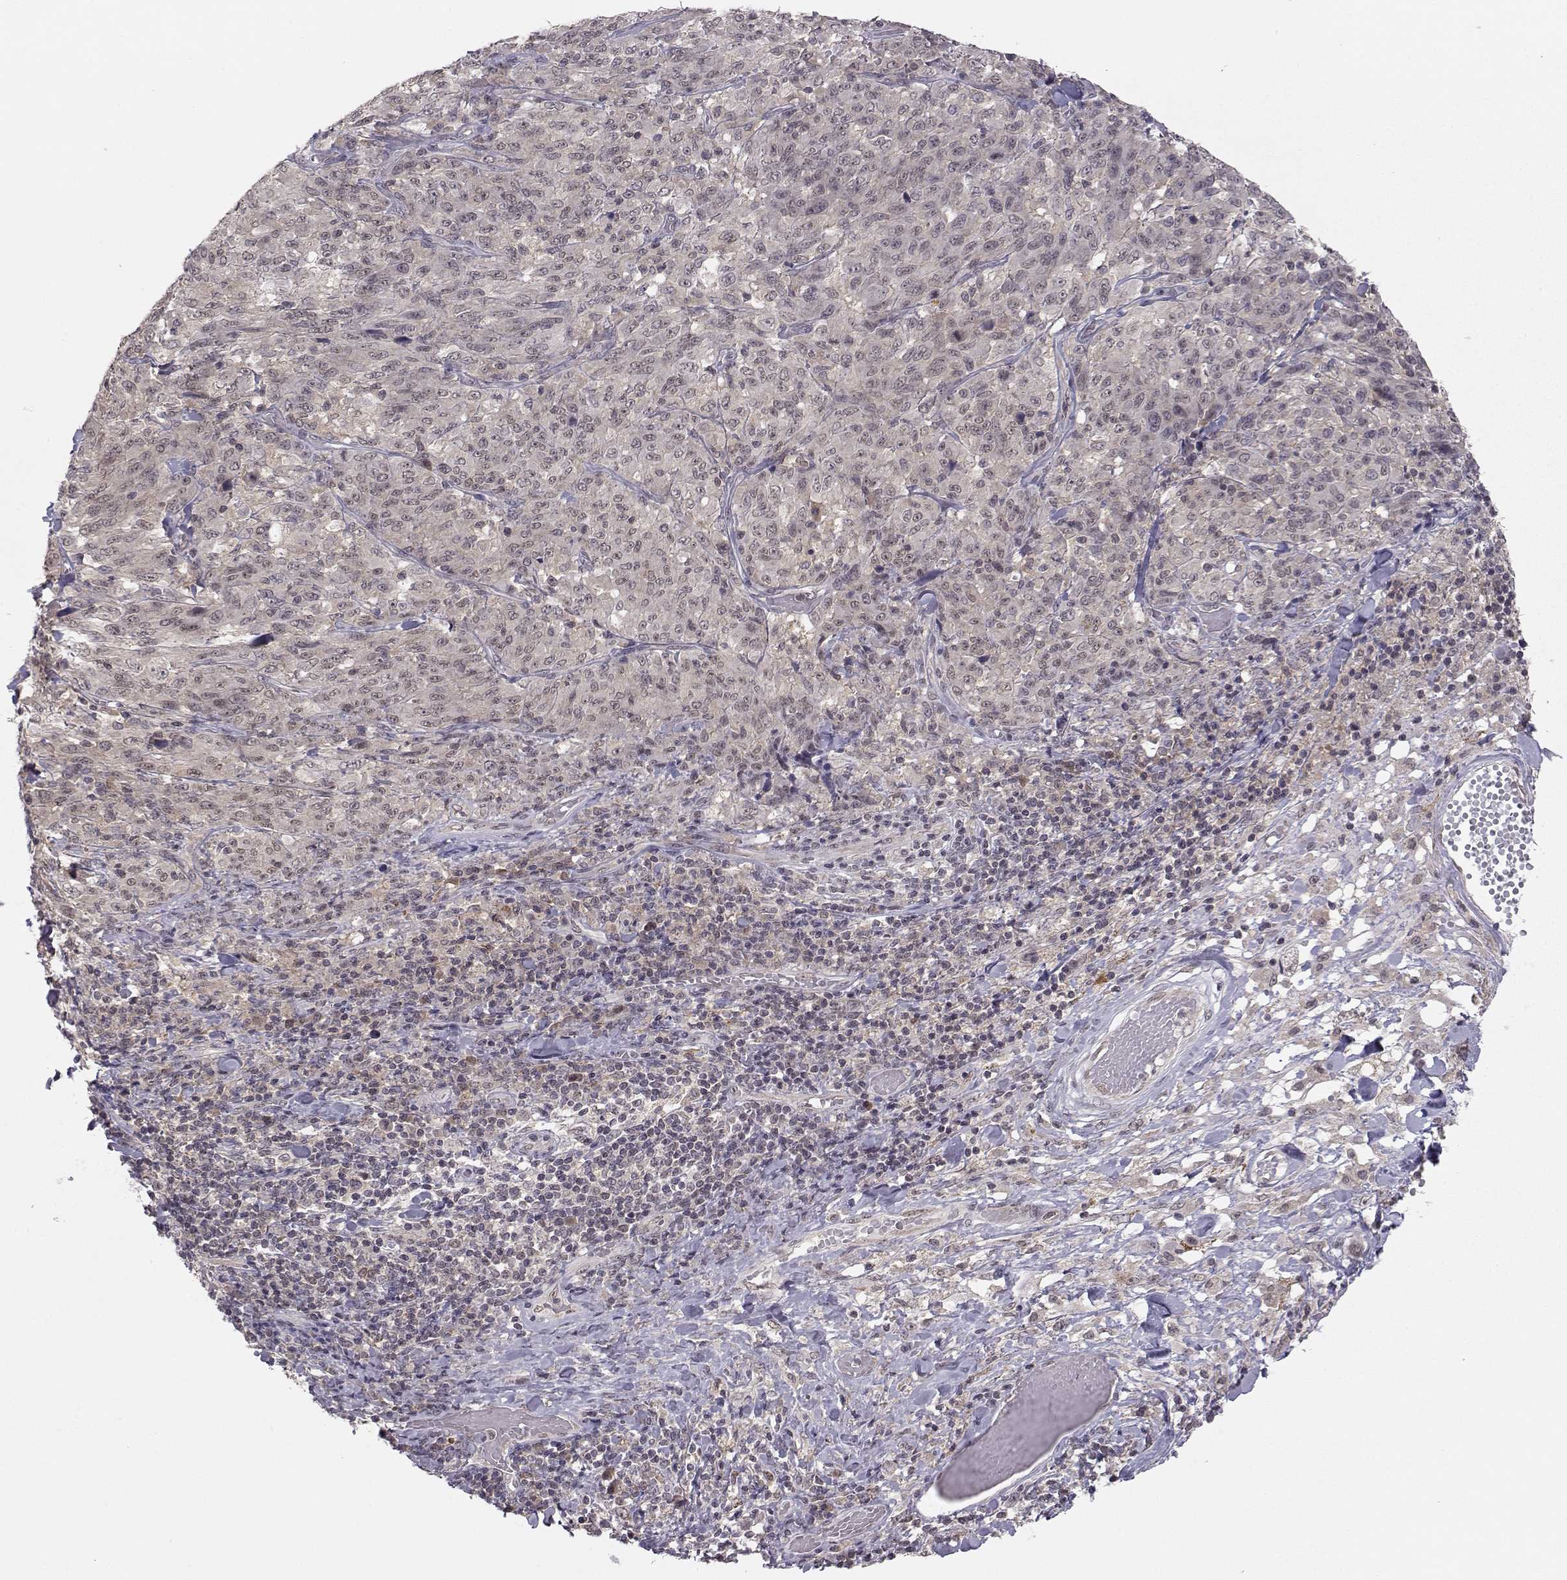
{"staining": {"intensity": "negative", "quantity": "none", "location": "none"}, "tissue": "melanoma", "cell_type": "Tumor cells", "image_type": "cancer", "snomed": [{"axis": "morphology", "description": "Malignant melanoma, NOS"}, {"axis": "topography", "description": "Skin"}], "caption": "Protein analysis of malignant melanoma displays no significant positivity in tumor cells. (Brightfield microscopy of DAB immunohistochemistry at high magnification).", "gene": "KIF13B", "patient": {"sex": "female", "age": 91}}